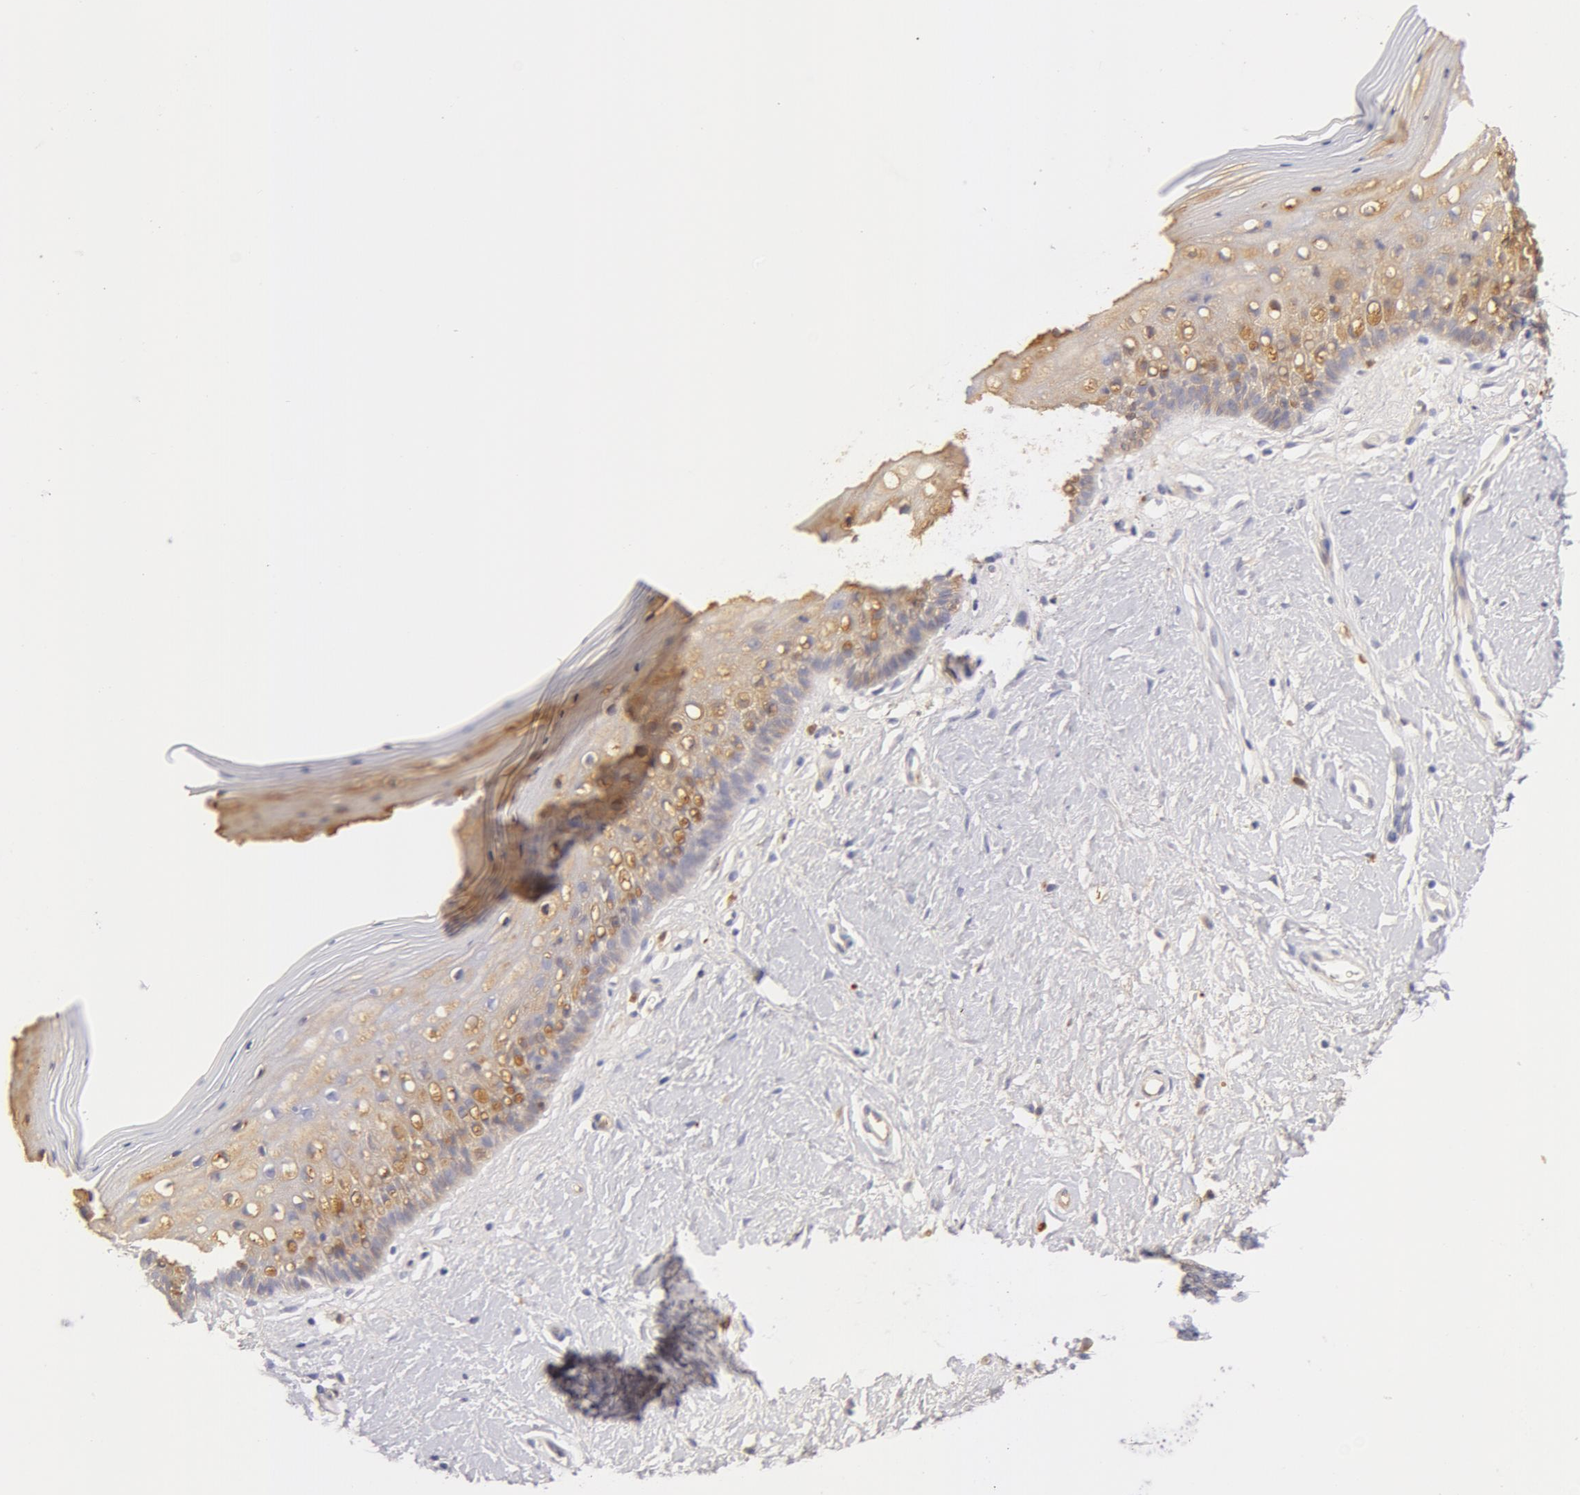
{"staining": {"intensity": "weak", "quantity": "25%-75%", "location": "cytoplasmic/membranous"}, "tissue": "vagina", "cell_type": "Squamous epithelial cells", "image_type": "normal", "snomed": [{"axis": "morphology", "description": "Normal tissue, NOS"}, {"axis": "topography", "description": "Vagina"}], "caption": "The micrograph shows a brown stain indicating the presence of a protein in the cytoplasmic/membranous of squamous epithelial cells in vagina. (Stains: DAB (3,3'-diaminobenzidine) in brown, nuclei in blue, Microscopy: brightfield microscopy at high magnification).", "gene": "GC", "patient": {"sex": "female", "age": 46}}